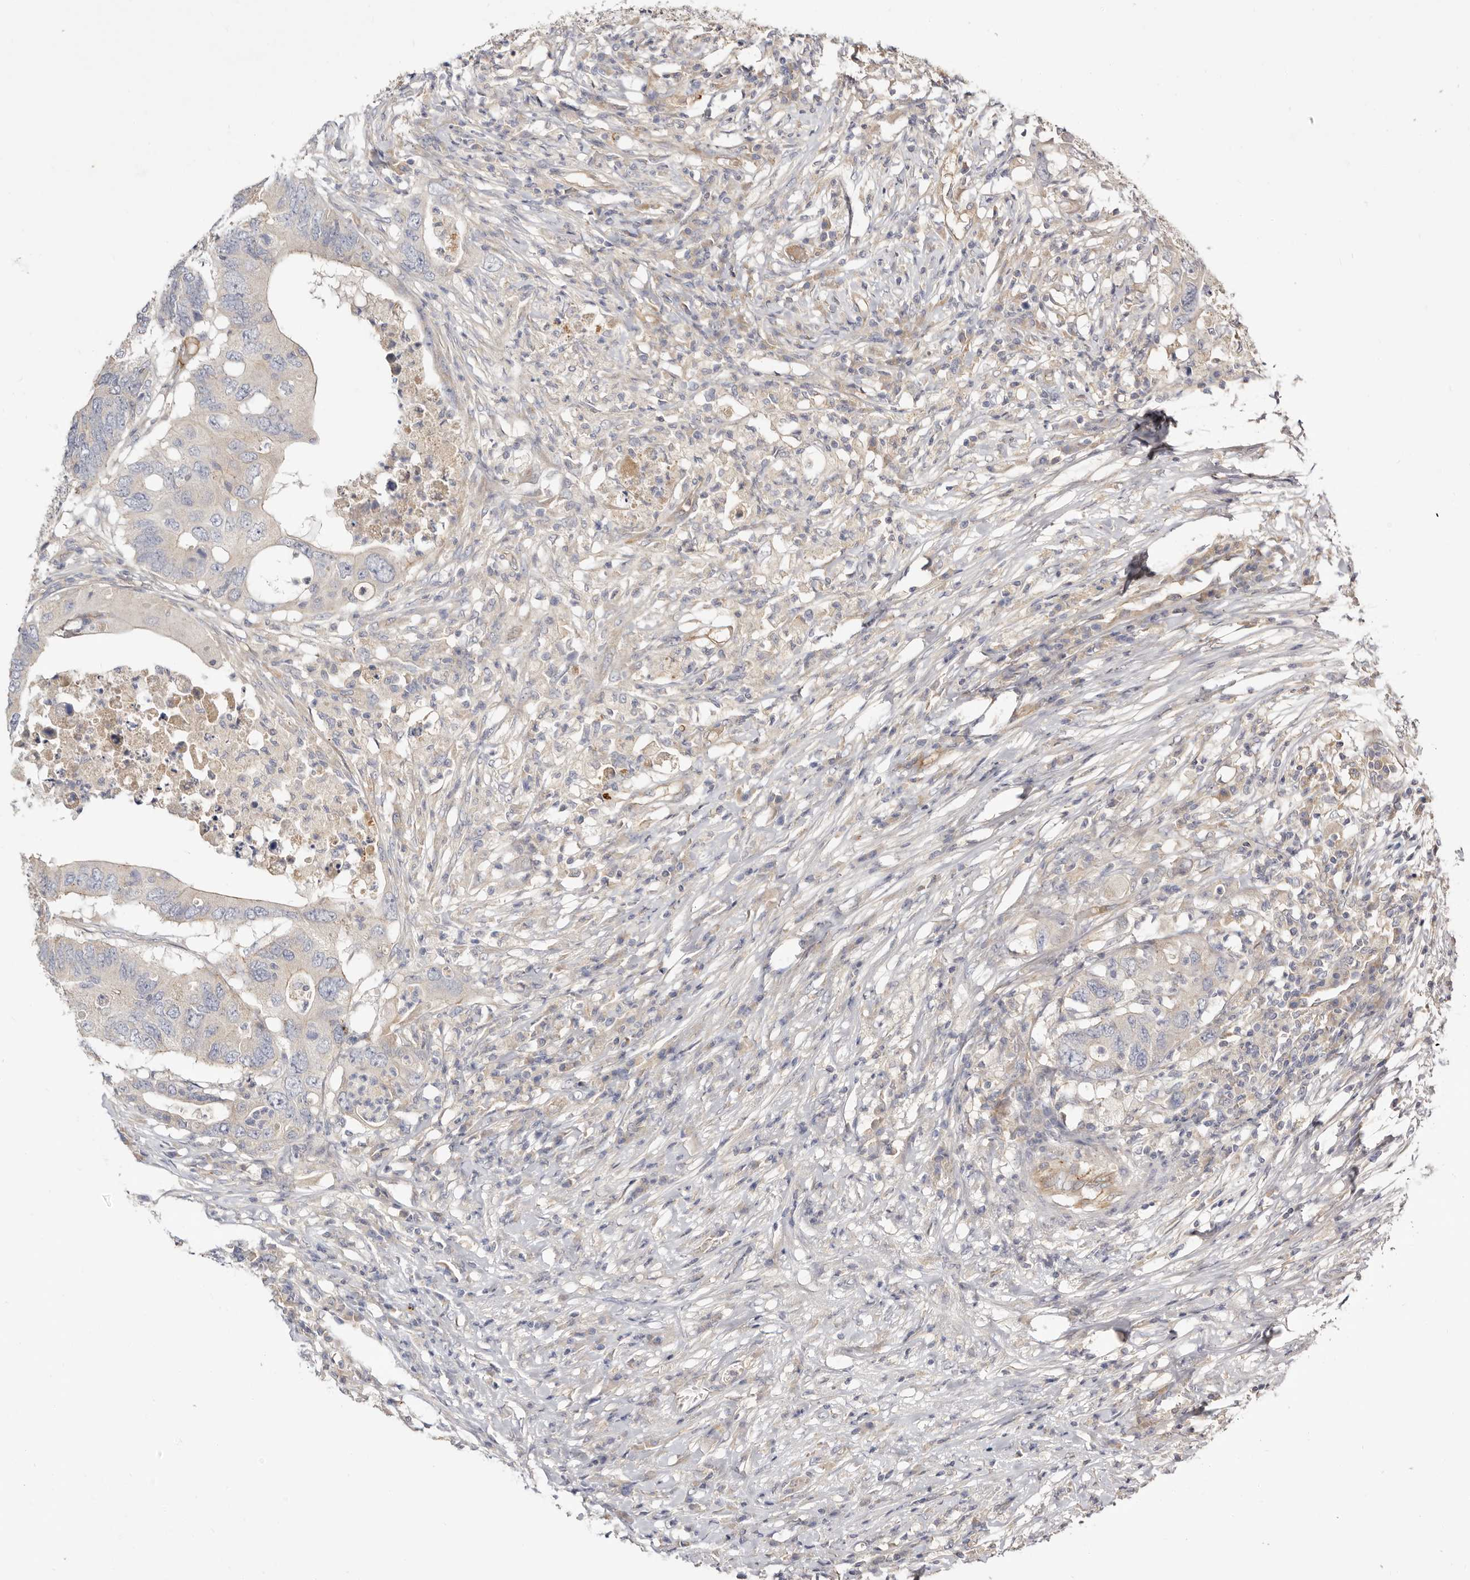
{"staining": {"intensity": "negative", "quantity": "none", "location": "none"}, "tissue": "colorectal cancer", "cell_type": "Tumor cells", "image_type": "cancer", "snomed": [{"axis": "morphology", "description": "Adenocarcinoma, NOS"}, {"axis": "topography", "description": "Colon"}], "caption": "There is no significant staining in tumor cells of adenocarcinoma (colorectal).", "gene": "ADAMTS9", "patient": {"sex": "male", "age": 71}}